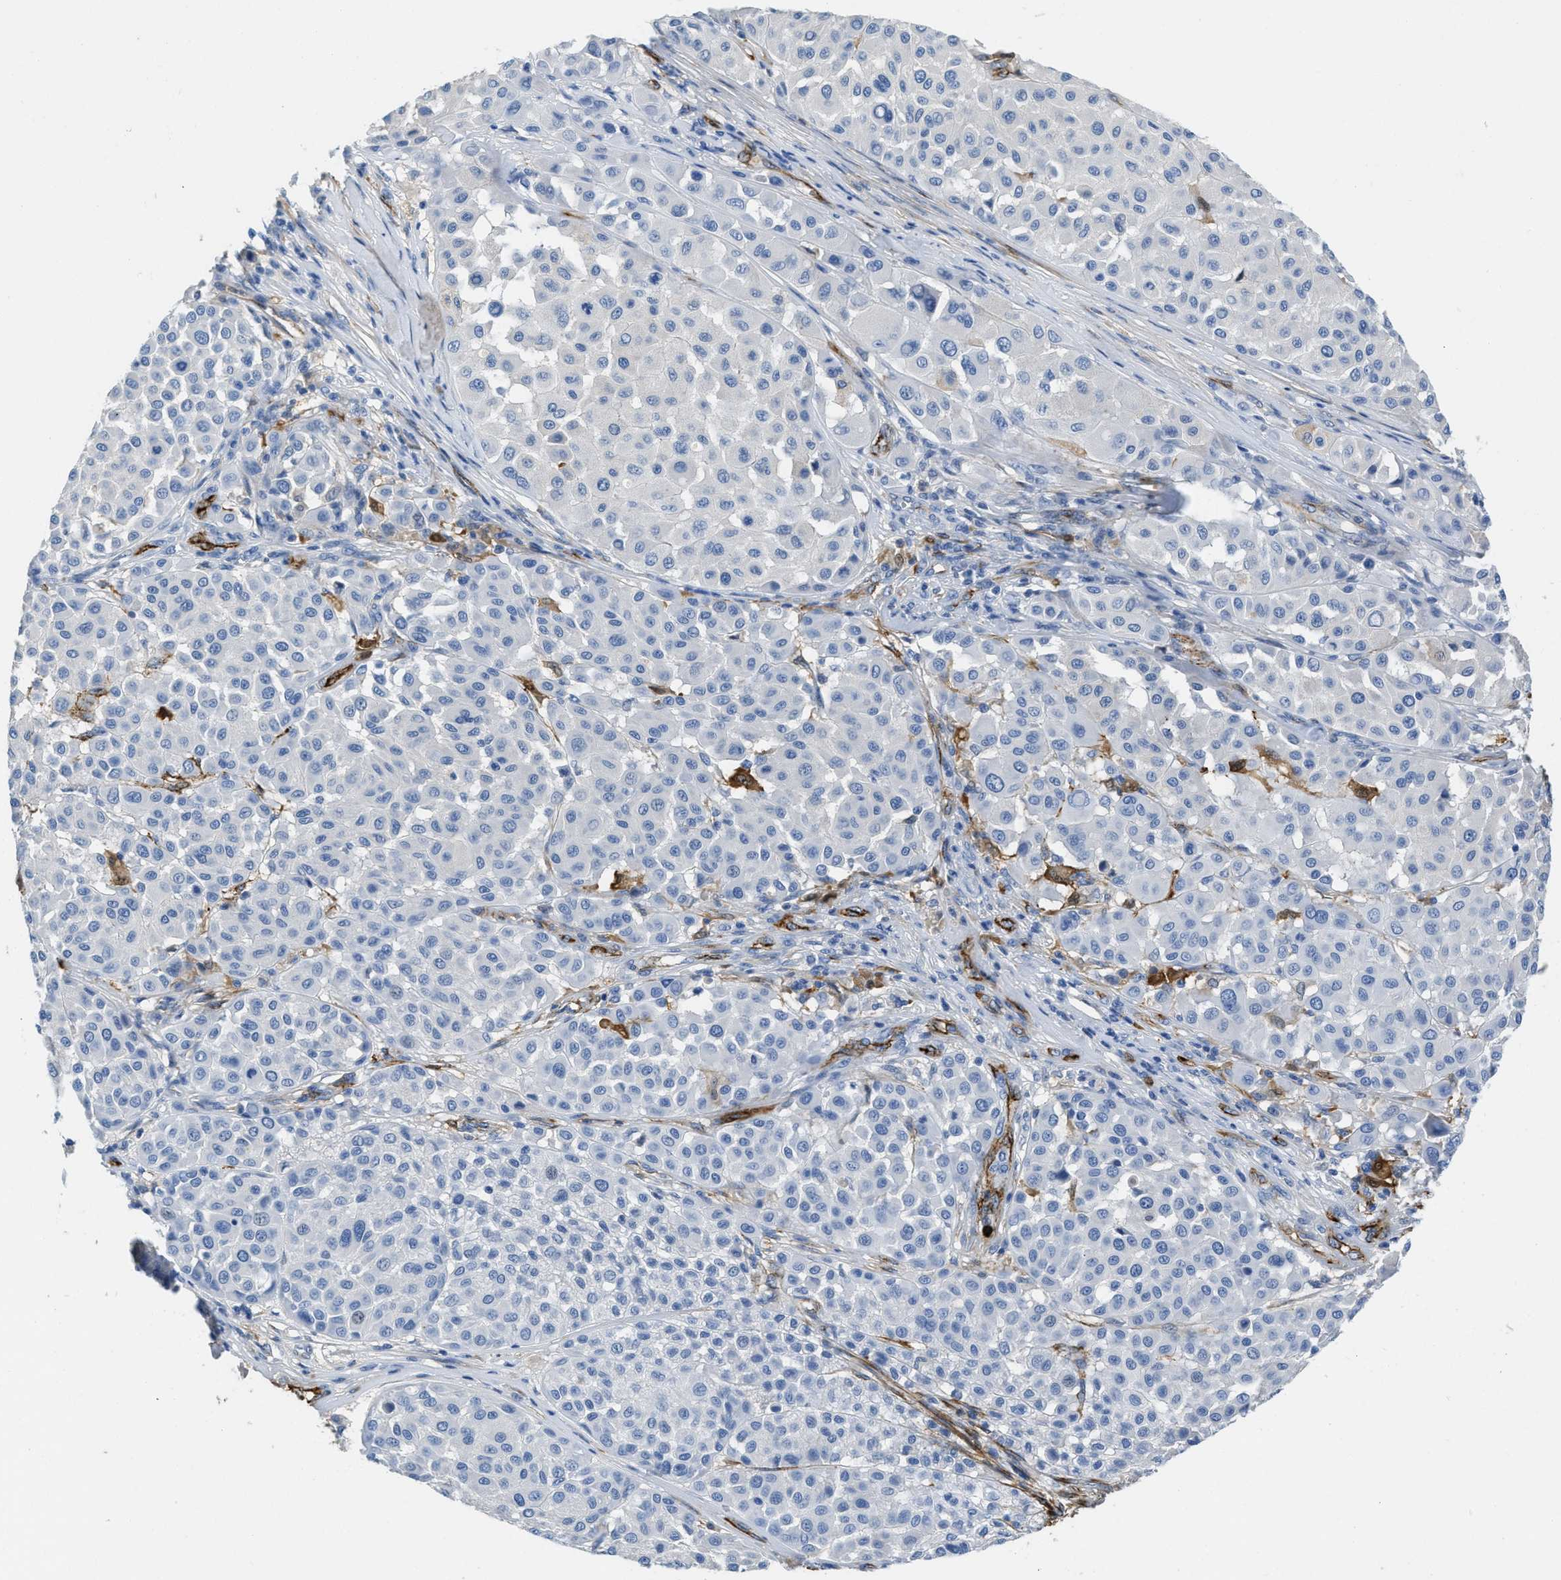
{"staining": {"intensity": "negative", "quantity": "none", "location": "none"}, "tissue": "melanoma", "cell_type": "Tumor cells", "image_type": "cancer", "snomed": [{"axis": "morphology", "description": "Malignant melanoma, Metastatic site"}, {"axis": "topography", "description": "Soft tissue"}], "caption": "Immunohistochemistry (IHC) image of malignant melanoma (metastatic site) stained for a protein (brown), which reveals no expression in tumor cells.", "gene": "SPEG", "patient": {"sex": "male", "age": 41}}